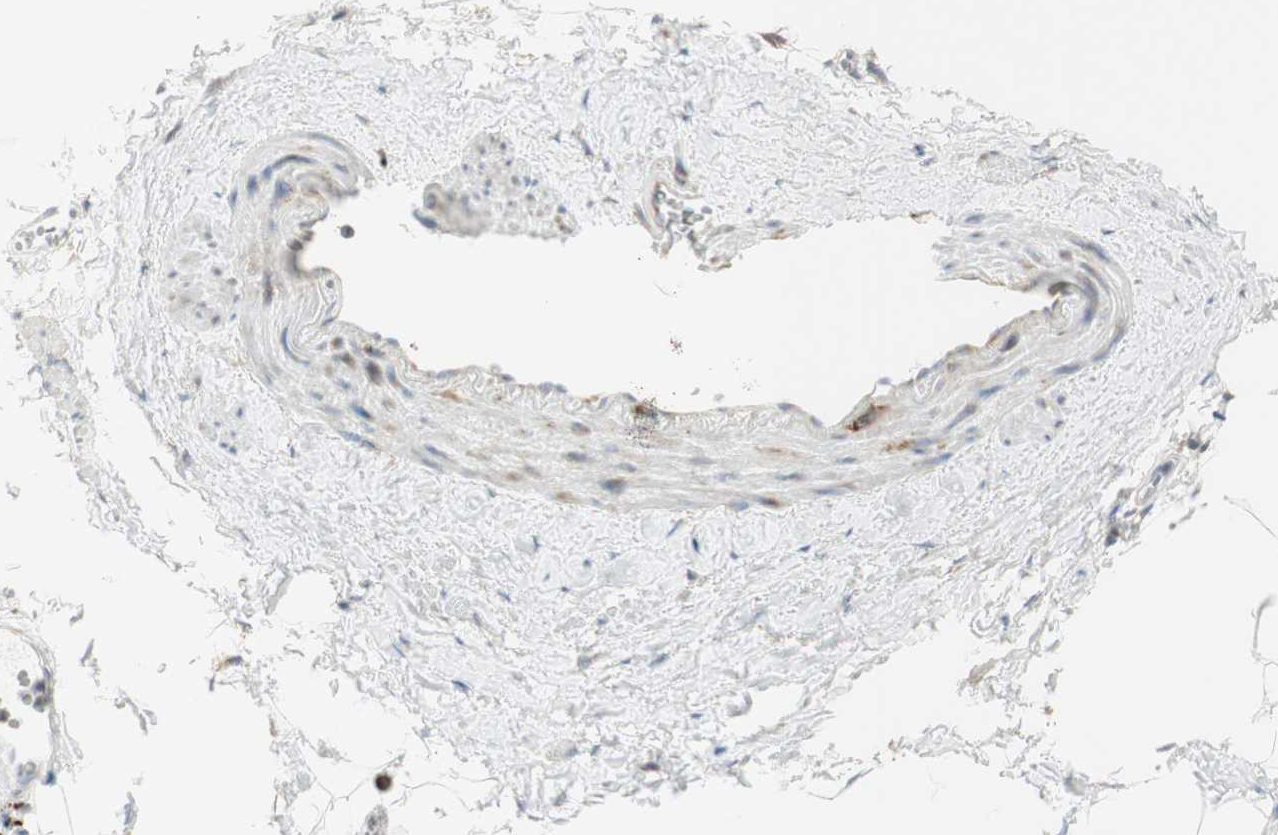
{"staining": {"intensity": "negative", "quantity": "none", "location": "none"}, "tissue": "adipose tissue", "cell_type": "Adipocytes", "image_type": "normal", "snomed": [{"axis": "morphology", "description": "Normal tissue, NOS"}, {"axis": "topography", "description": "Adipose tissue"}, {"axis": "topography", "description": "Peripheral nerve tissue"}], "caption": "This is a photomicrograph of immunohistochemistry (IHC) staining of unremarkable adipose tissue, which shows no positivity in adipocytes.", "gene": "MANF", "patient": {"sex": "male", "age": 52}}